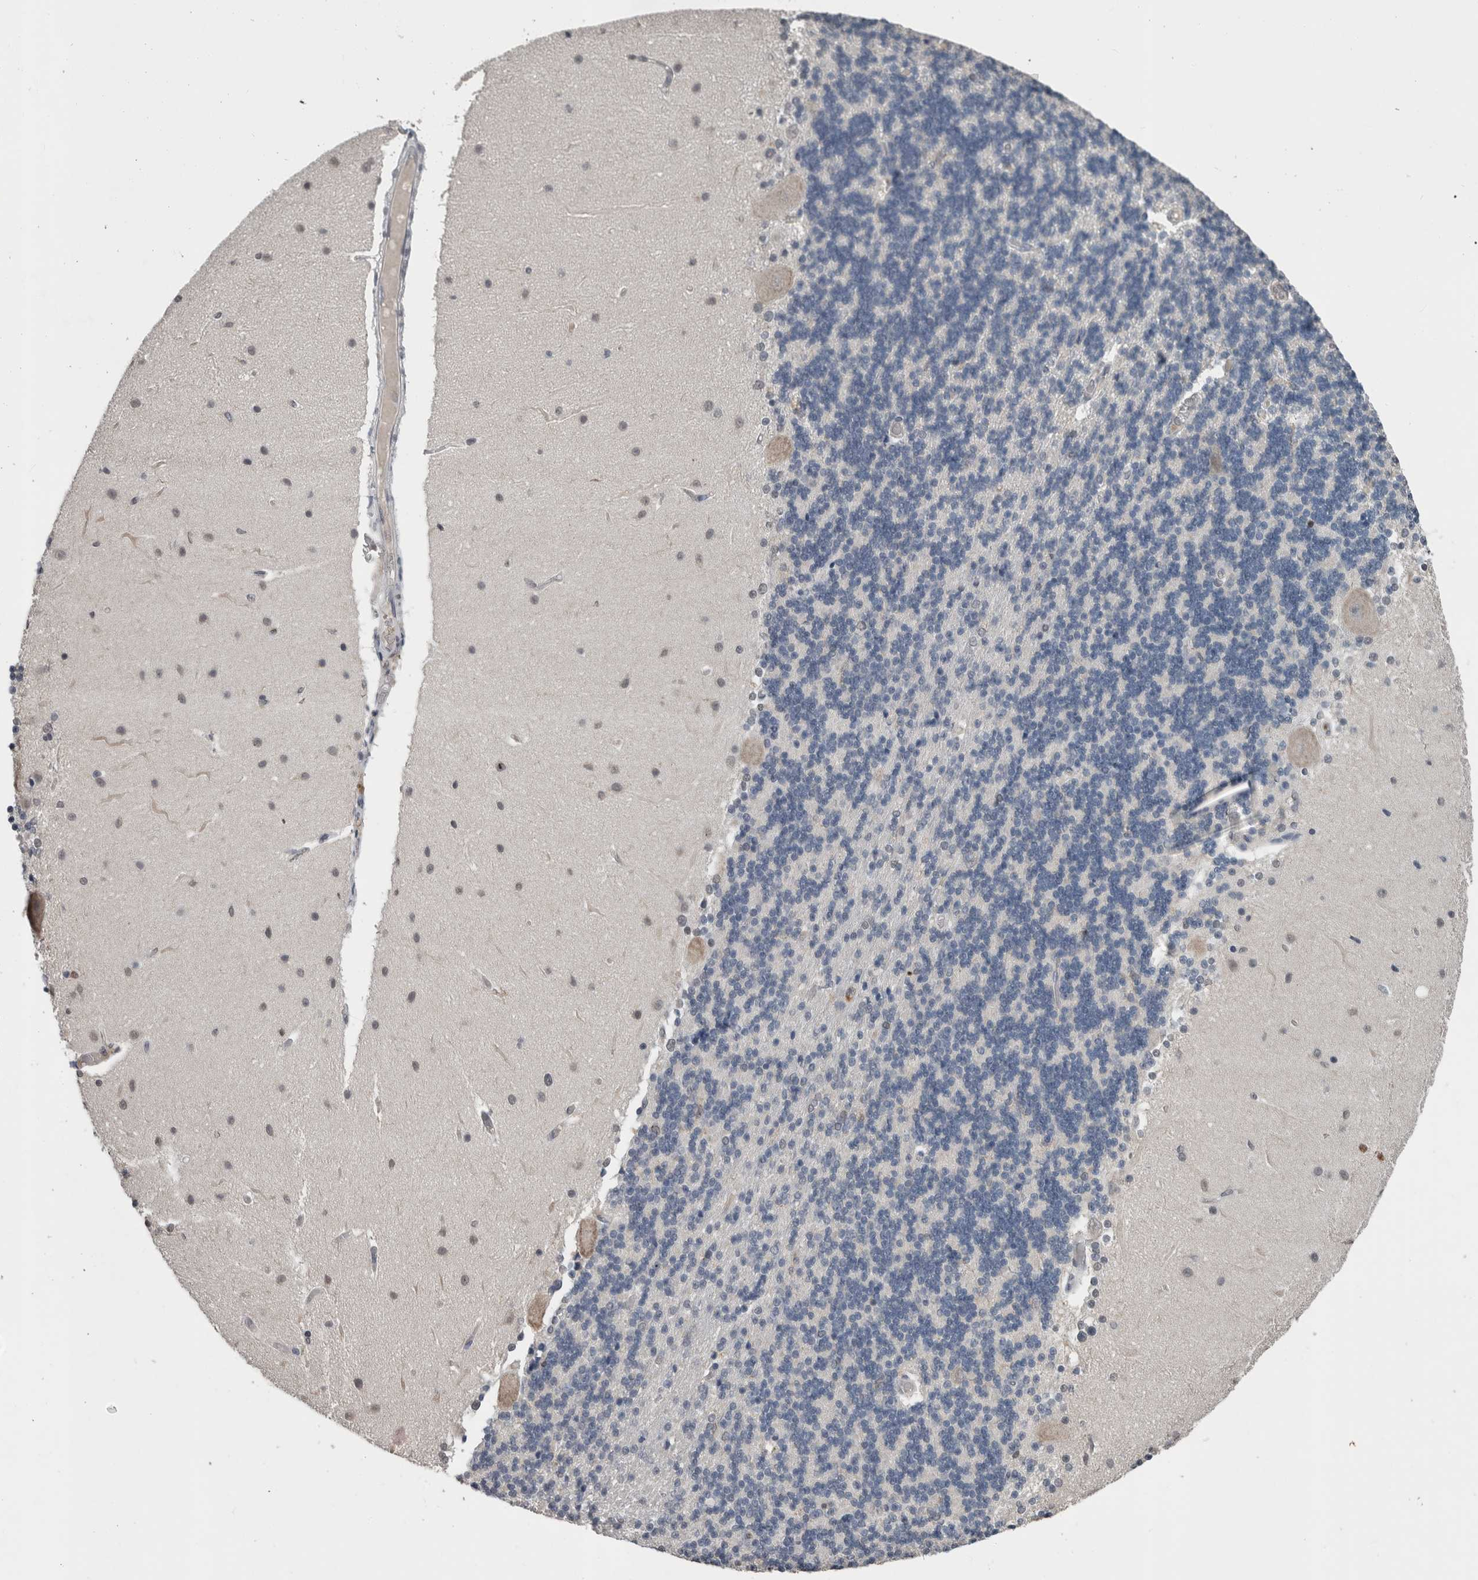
{"staining": {"intensity": "negative", "quantity": "none", "location": "none"}, "tissue": "cerebellum", "cell_type": "Cells in granular layer", "image_type": "normal", "snomed": [{"axis": "morphology", "description": "Normal tissue, NOS"}, {"axis": "topography", "description": "Cerebellum"}], "caption": "The photomicrograph displays no staining of cells in granular layer in normal cerebellum. Nuclei are stained in blue.", "gene": "MAFF", "patient": {"sex": "female", "age": 54}}